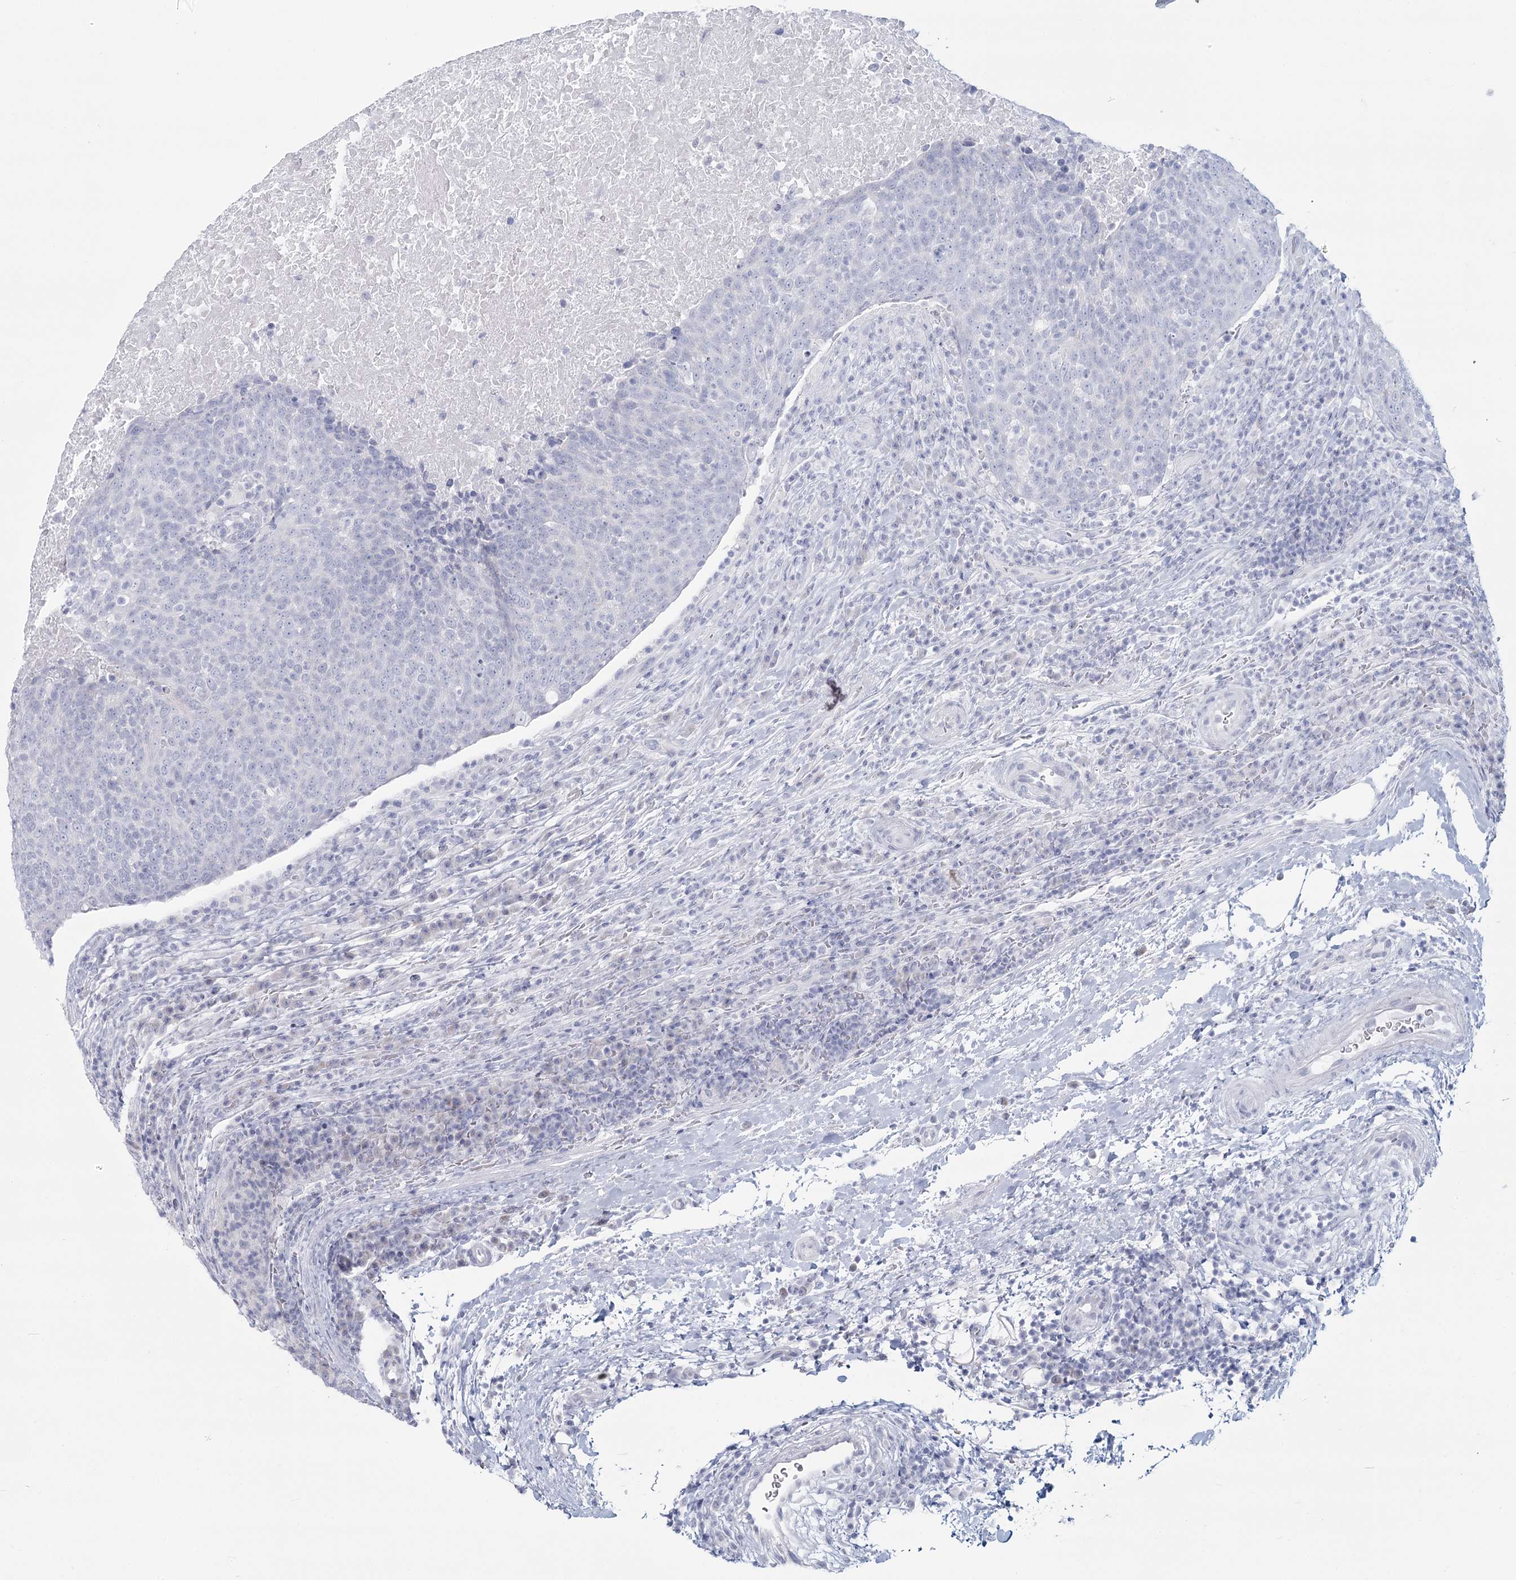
{"staining": {"intensity": "negative", "quantity": "none", "location": "none"}, "tissue": "head and neck cancer", "cell_type": "Tumor cells", "image_type": "cancer", "snomed": [{"axis": "morphology", "description": "Squamous cell carcinoma, NOS"}, {"axis": "morphology", "description": "Squamous cell carcinoma, metastatic, NOS"}, {"axis": "topography", "description": "Lymph node"}, {"axis": "topography", "description": "Head-Neck"}], "caption": "Tumor cells show no significant protein positivity in head and neck cancer (metastatic squamous cell carcinoma). (Brightfield microscopy of DAB immunohistochemistry (IHC) at high magnification).", "gene": "SLC6A19", "patient": {"sex": "male", "age": 62}}